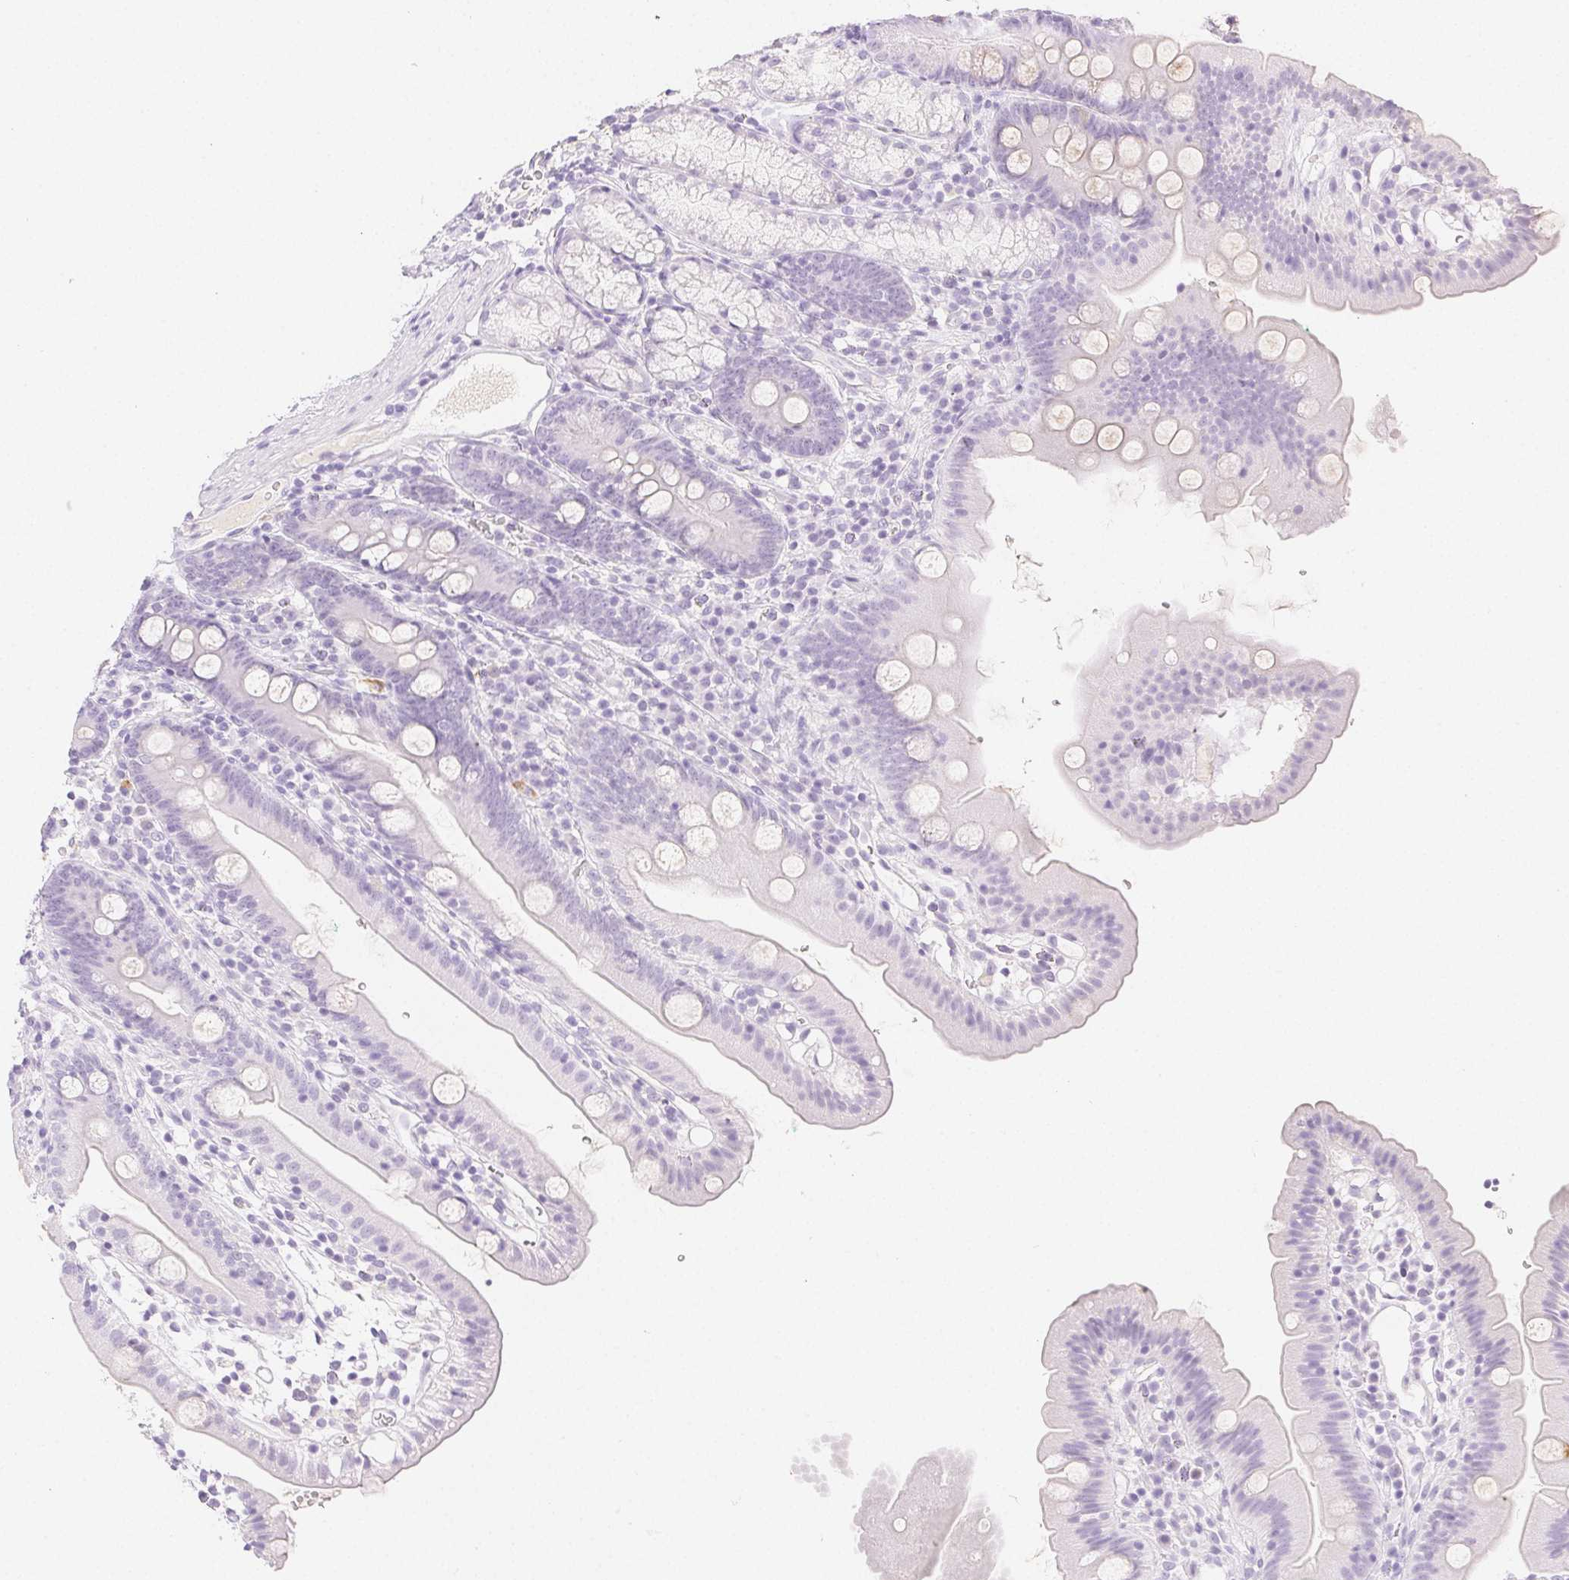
{"staining": {"intensity": "weak", "quantity": "<25%", "location": "cytoplasmic/membranous"}, "tissue": "duodenum", "cell_type": "Glandular cells", "image_type": "normal", "snomed": [{"axis": "morphology", "description": "Normal tissue, NOS"}, {"axis": "topography", "description": "Duodenum"}], "caption": "An immunohistochemistry photomicrograph of normal duodenum is shown. There is no staining in glandular cells of duodenum. (Brightfield microscopy of DAB (3,3'-diaminobenzidine) IHC at high magnification).", "gene": "SPACA4", "patient": {"sex": "female", "age": 67}}